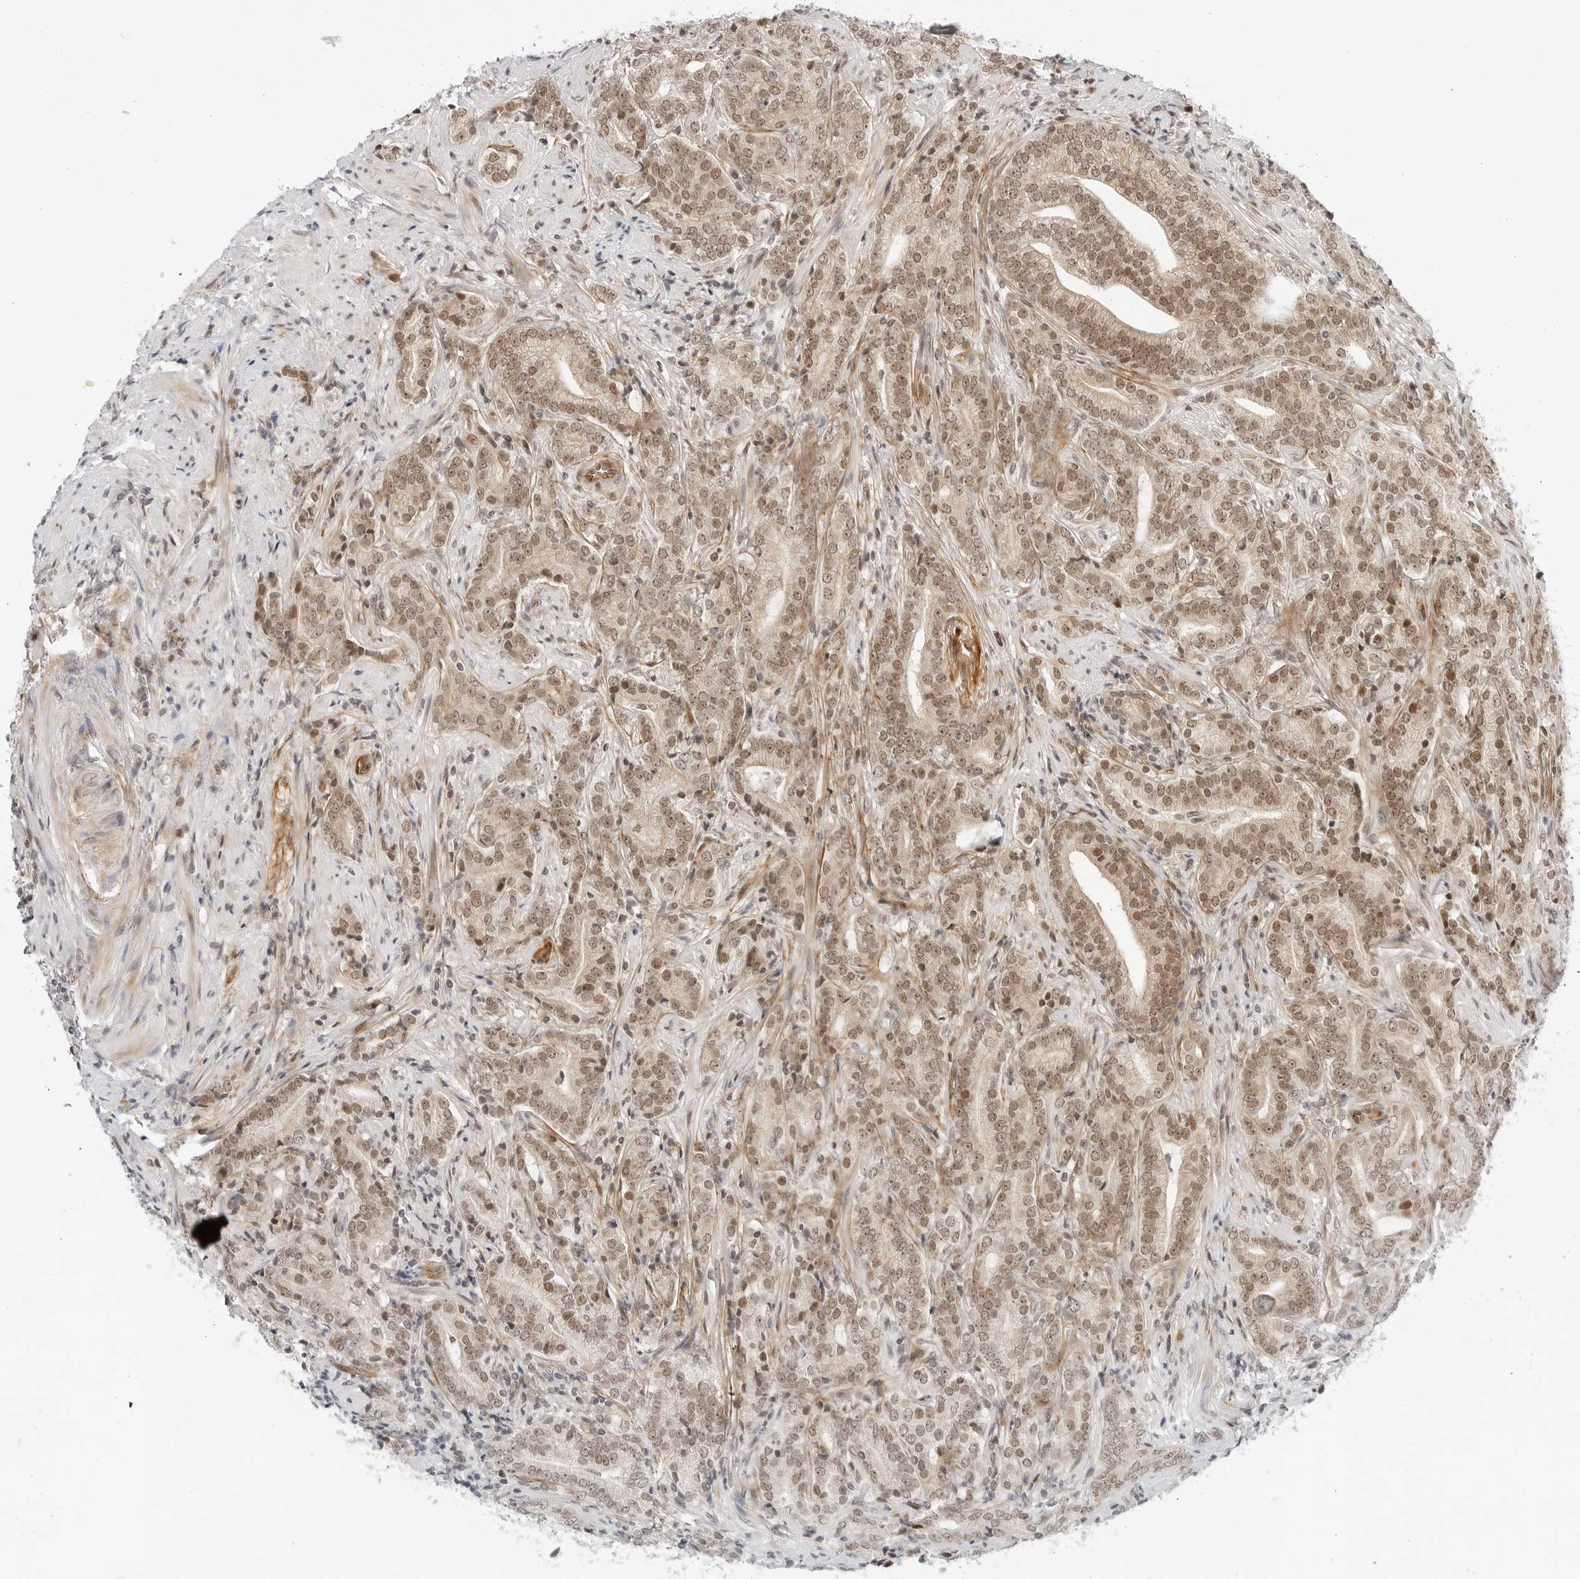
{"staining": {"intensity": "moderate", "quantity": ">75%", "location": "nuclear"}, "tissue": "prostate cancer", "cell_type": "Tumor cells", "image_type": "cancer", "snomed": [{"axis": "morphology", "description": "Adenocarcinoma, High grade"}, {"axis": "topography", "description": "Prostate"}], "caption": "Prostate high-grade adenocarcinoma stained for a protein exhibits moderate nuclear positivity in tumor cells.", "gene": "ZNF613", "patient": {"sex": "male", "age": 57}}